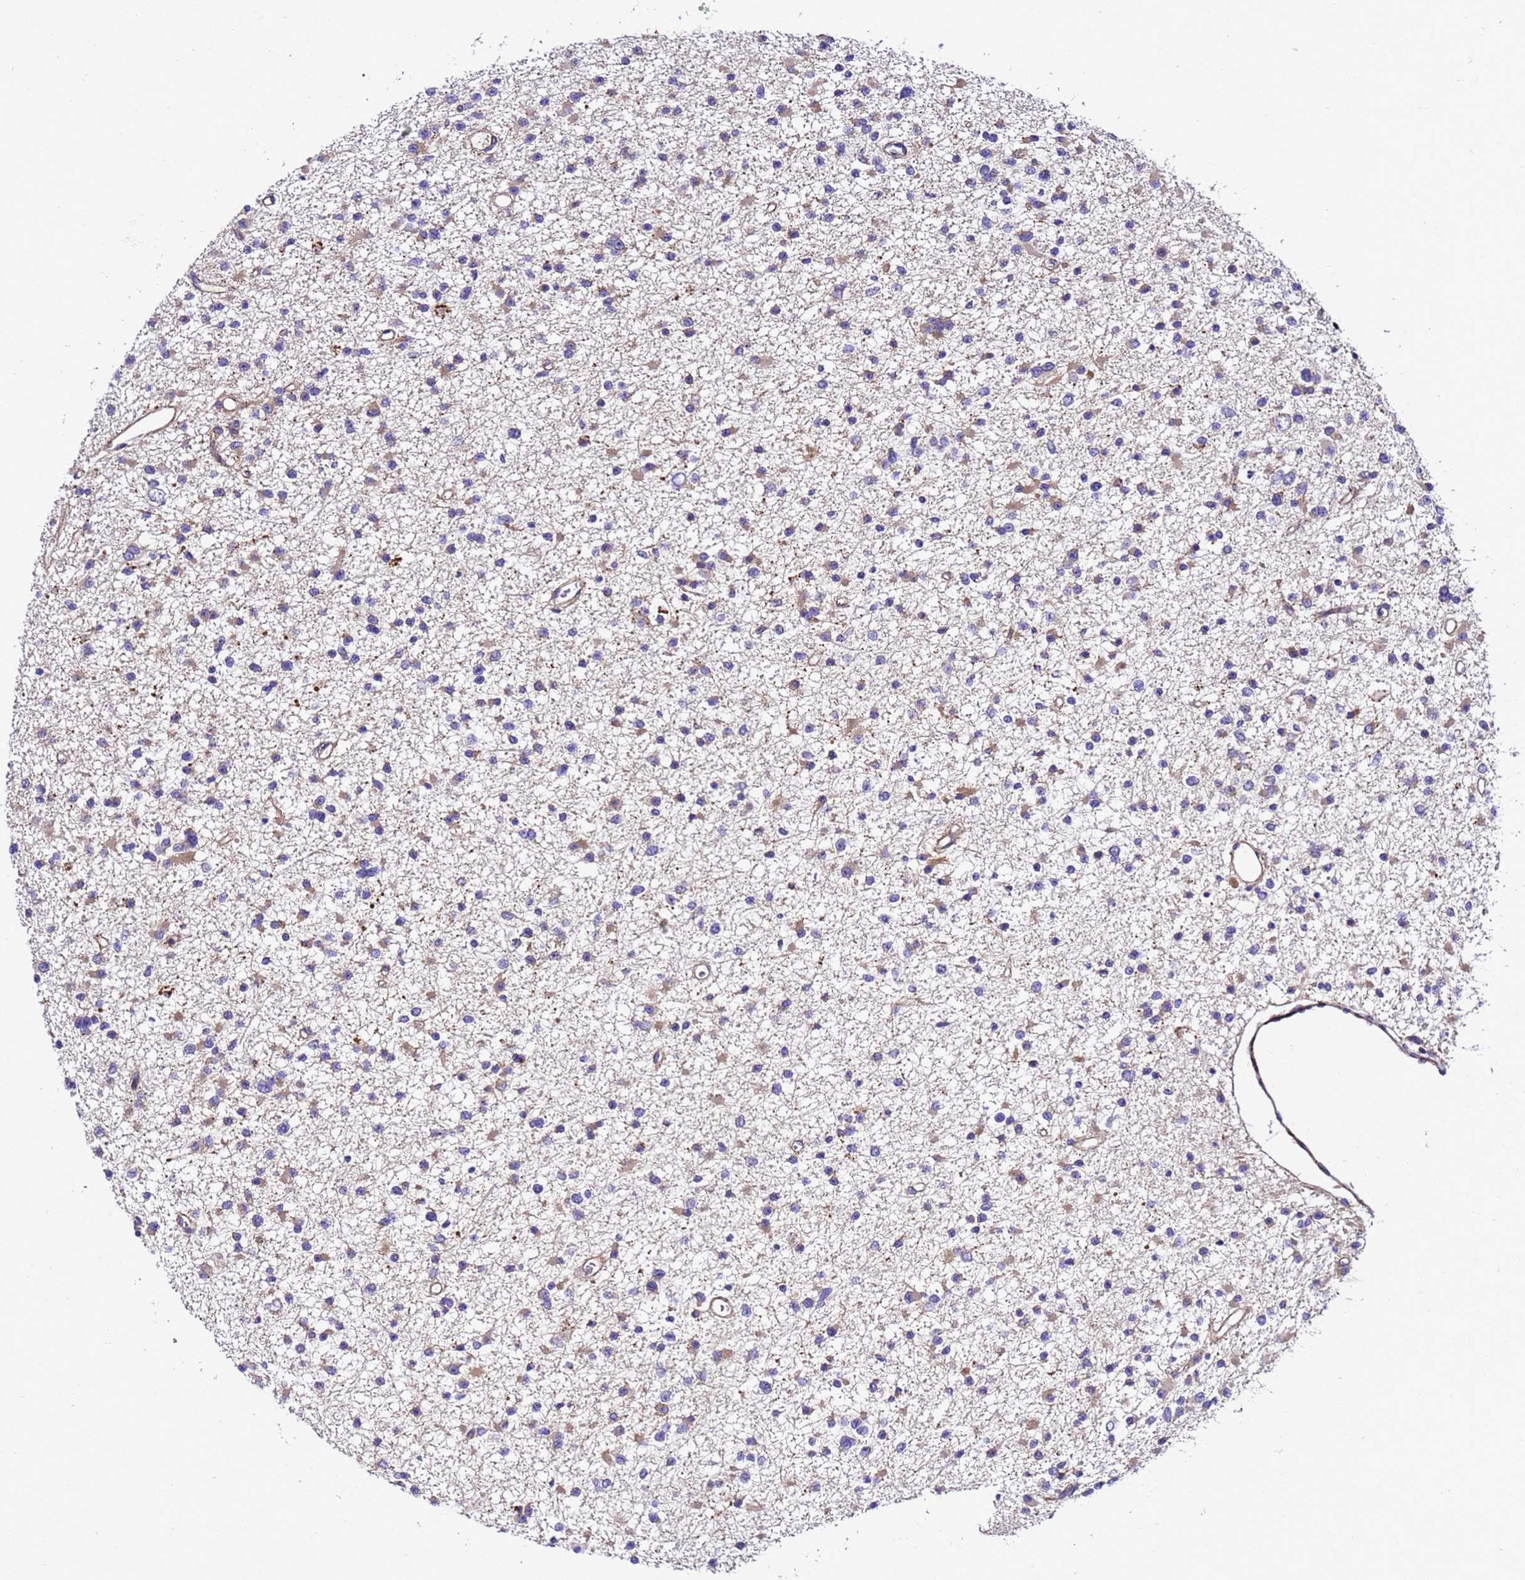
{"staining": {"intensity": "weak", "quantity": "<25%", "location": "cytoplasmic/membranous"}, "tissue": "glioma", "cell_type": "Tumor cells", "image_type": "cancer", "snomed": [{"axis": "morphology", "description": "Glioma, malignant, Low grade"}, {"axis": "topography", "description": "Brain"}], "caption": "Protein analysis of glioma reveals no significant staining in tumor cells.", "gene": "ZNF417", "patient": {"sex": "female", "age": 22}}